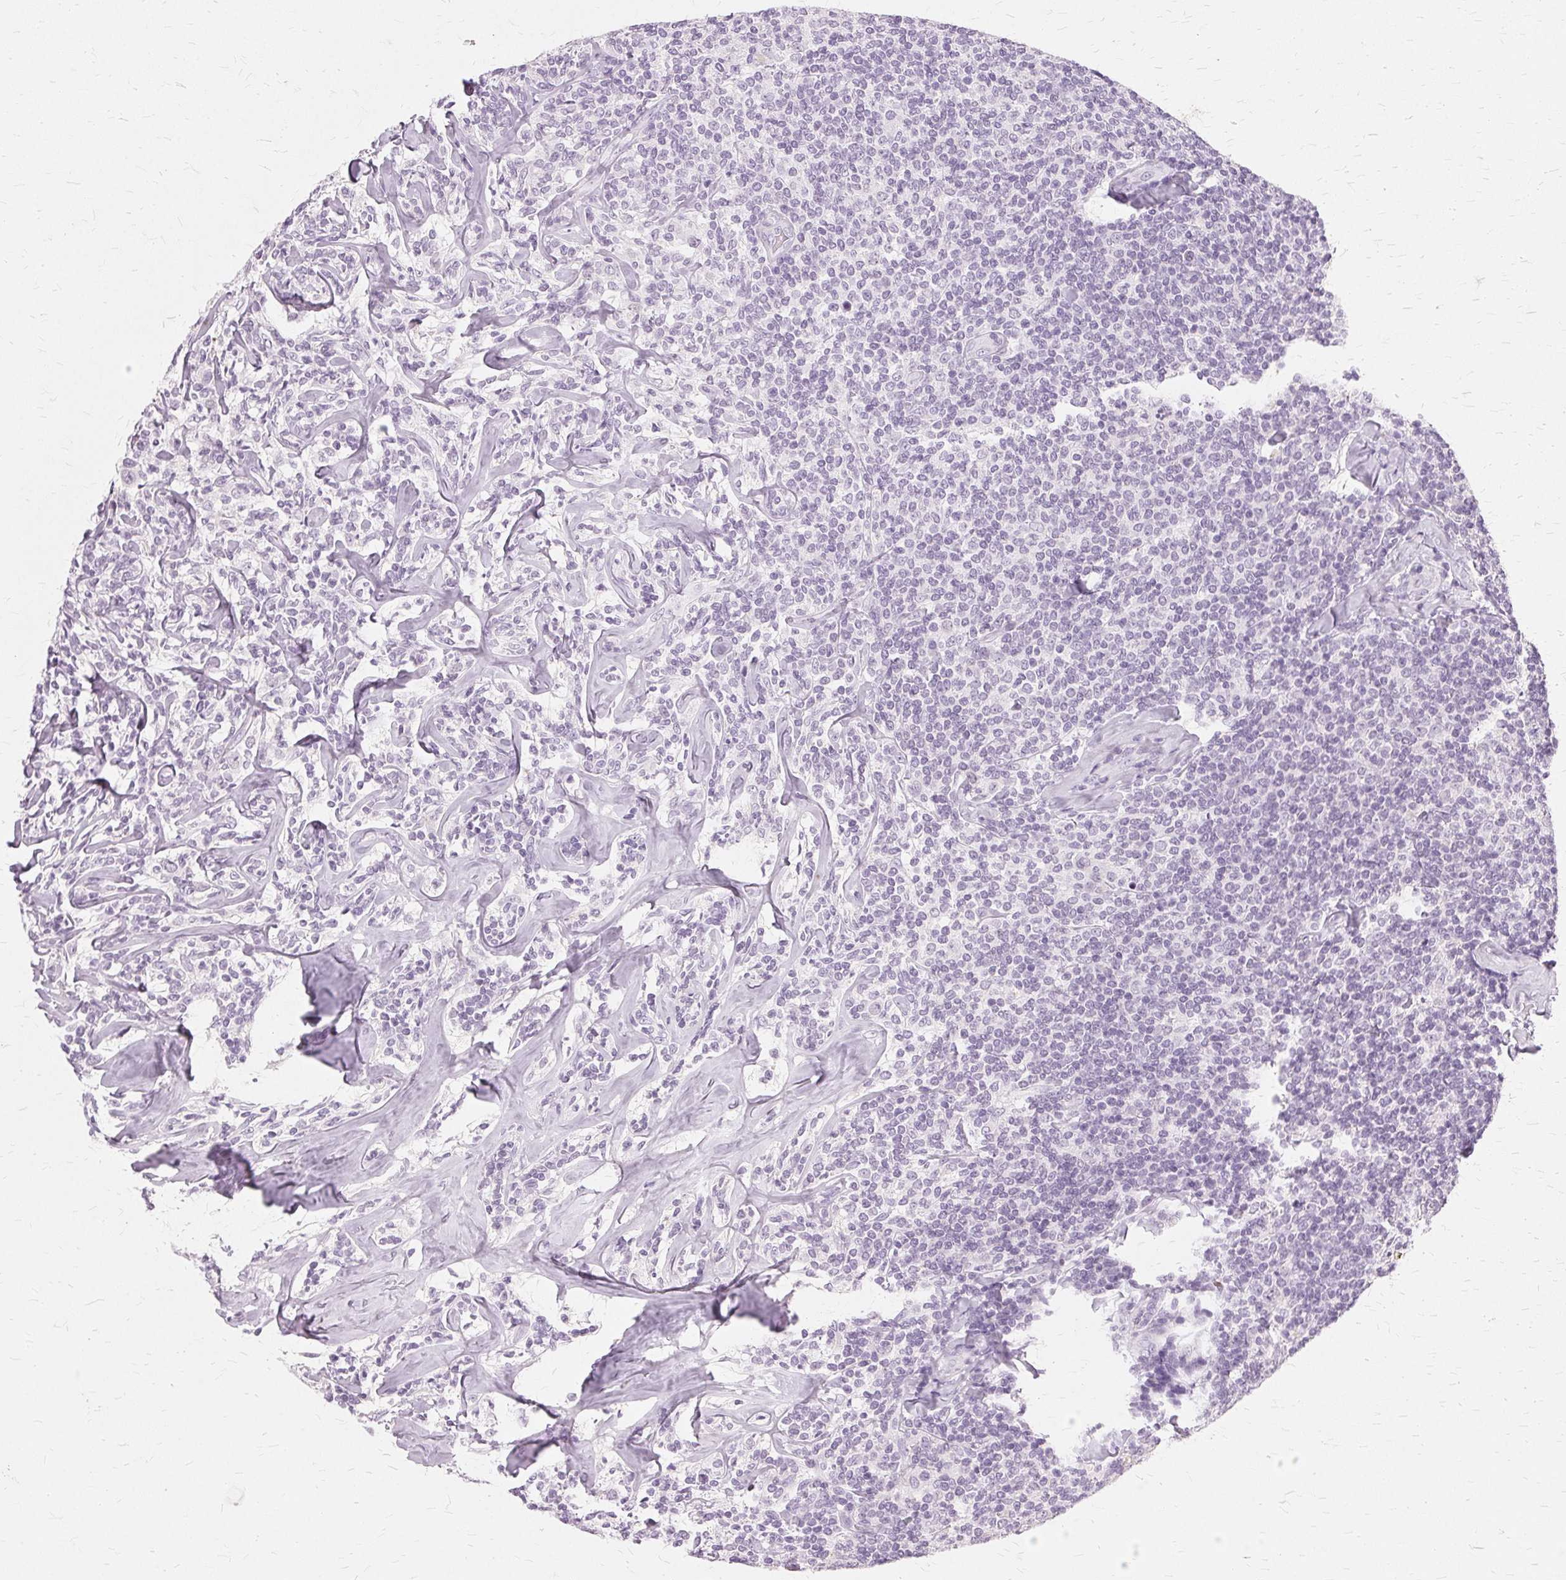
{"staining": {"intensity": "negative", "quantity": "none", "location": "none"}, "tissue": "lymphoma", "cell_type": "Tumor cells", "image_type": "cancer", "snomed": [{"axis": "morphology", "description": "Malignant lymphoma, non-Hodgkin's type, Low grade"}, {"axis": "topography", "description": "Lymph node"}], "caption": "Immunohistochemistry of human malignant lymphoma, non-Hodgkin's type (low-grade) demonstrates no positivity in tumor cells.", "gene": "SLC45A3", "patient": {"sex": "female", "age": 56}}